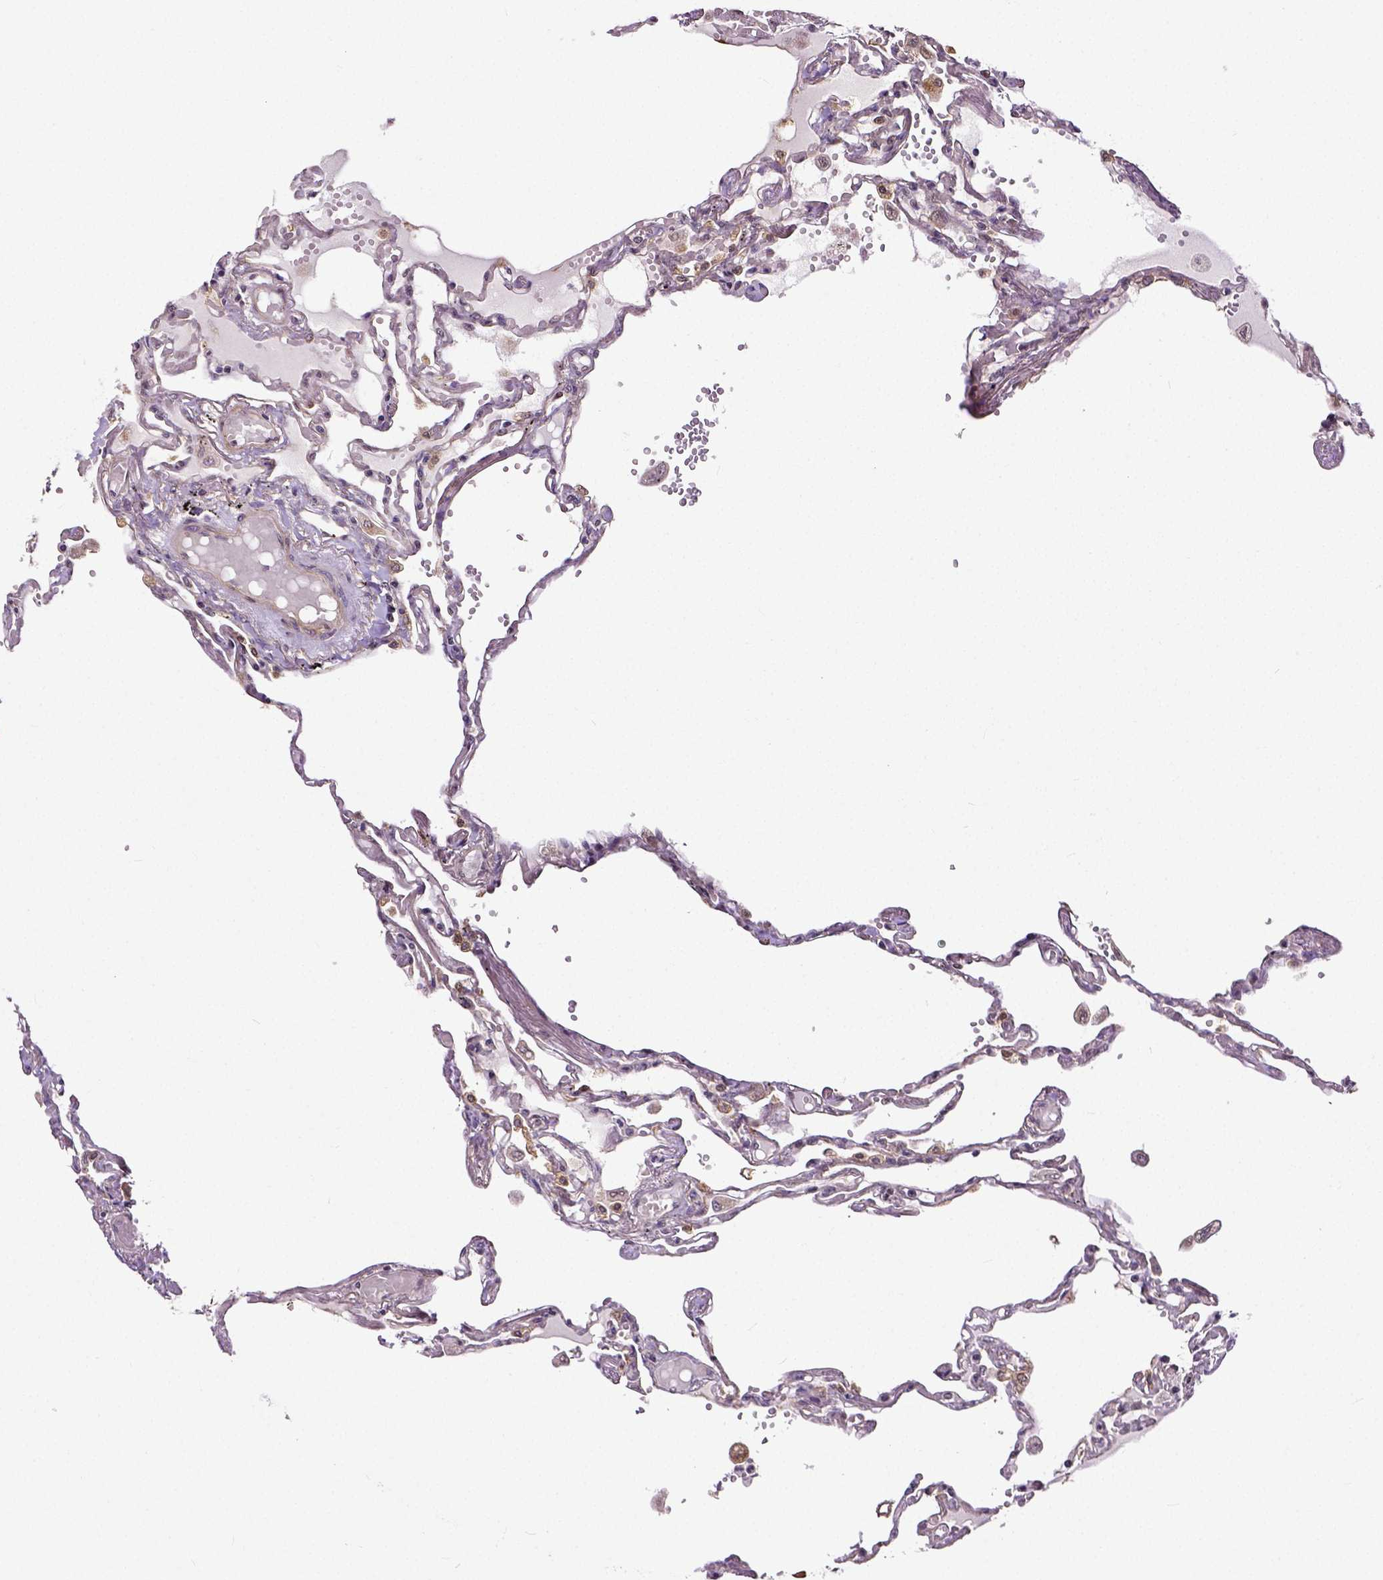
{"staining": {"intensity": "moderate", "quantity": "25%-75%", "location": "cytoplasmic/membranous"}, "tissue": "lung", "cell_type": "Alveolar cells", "image_type": "normal", "snomed": [{"axis": "morphology", "description": "Normal tissue, NOS"}, {"axis": "morphology", "description": "Adenocarcinoma, NOS"}, {"axis": "topography", "description": "Cartilage tissue"}, {"axis": "topography", "description": "Lung"}], "caption": "Lung stained for a protein demonstrates moderate cytoplasmic/membranous positivity in alveolar cells. (DAB (3,3'-diaminobenzidine) = brown stain, brightfield microscopy at high magnification).", "gene": "DICER1", "patient": {"sex": "female", "age": 67}}